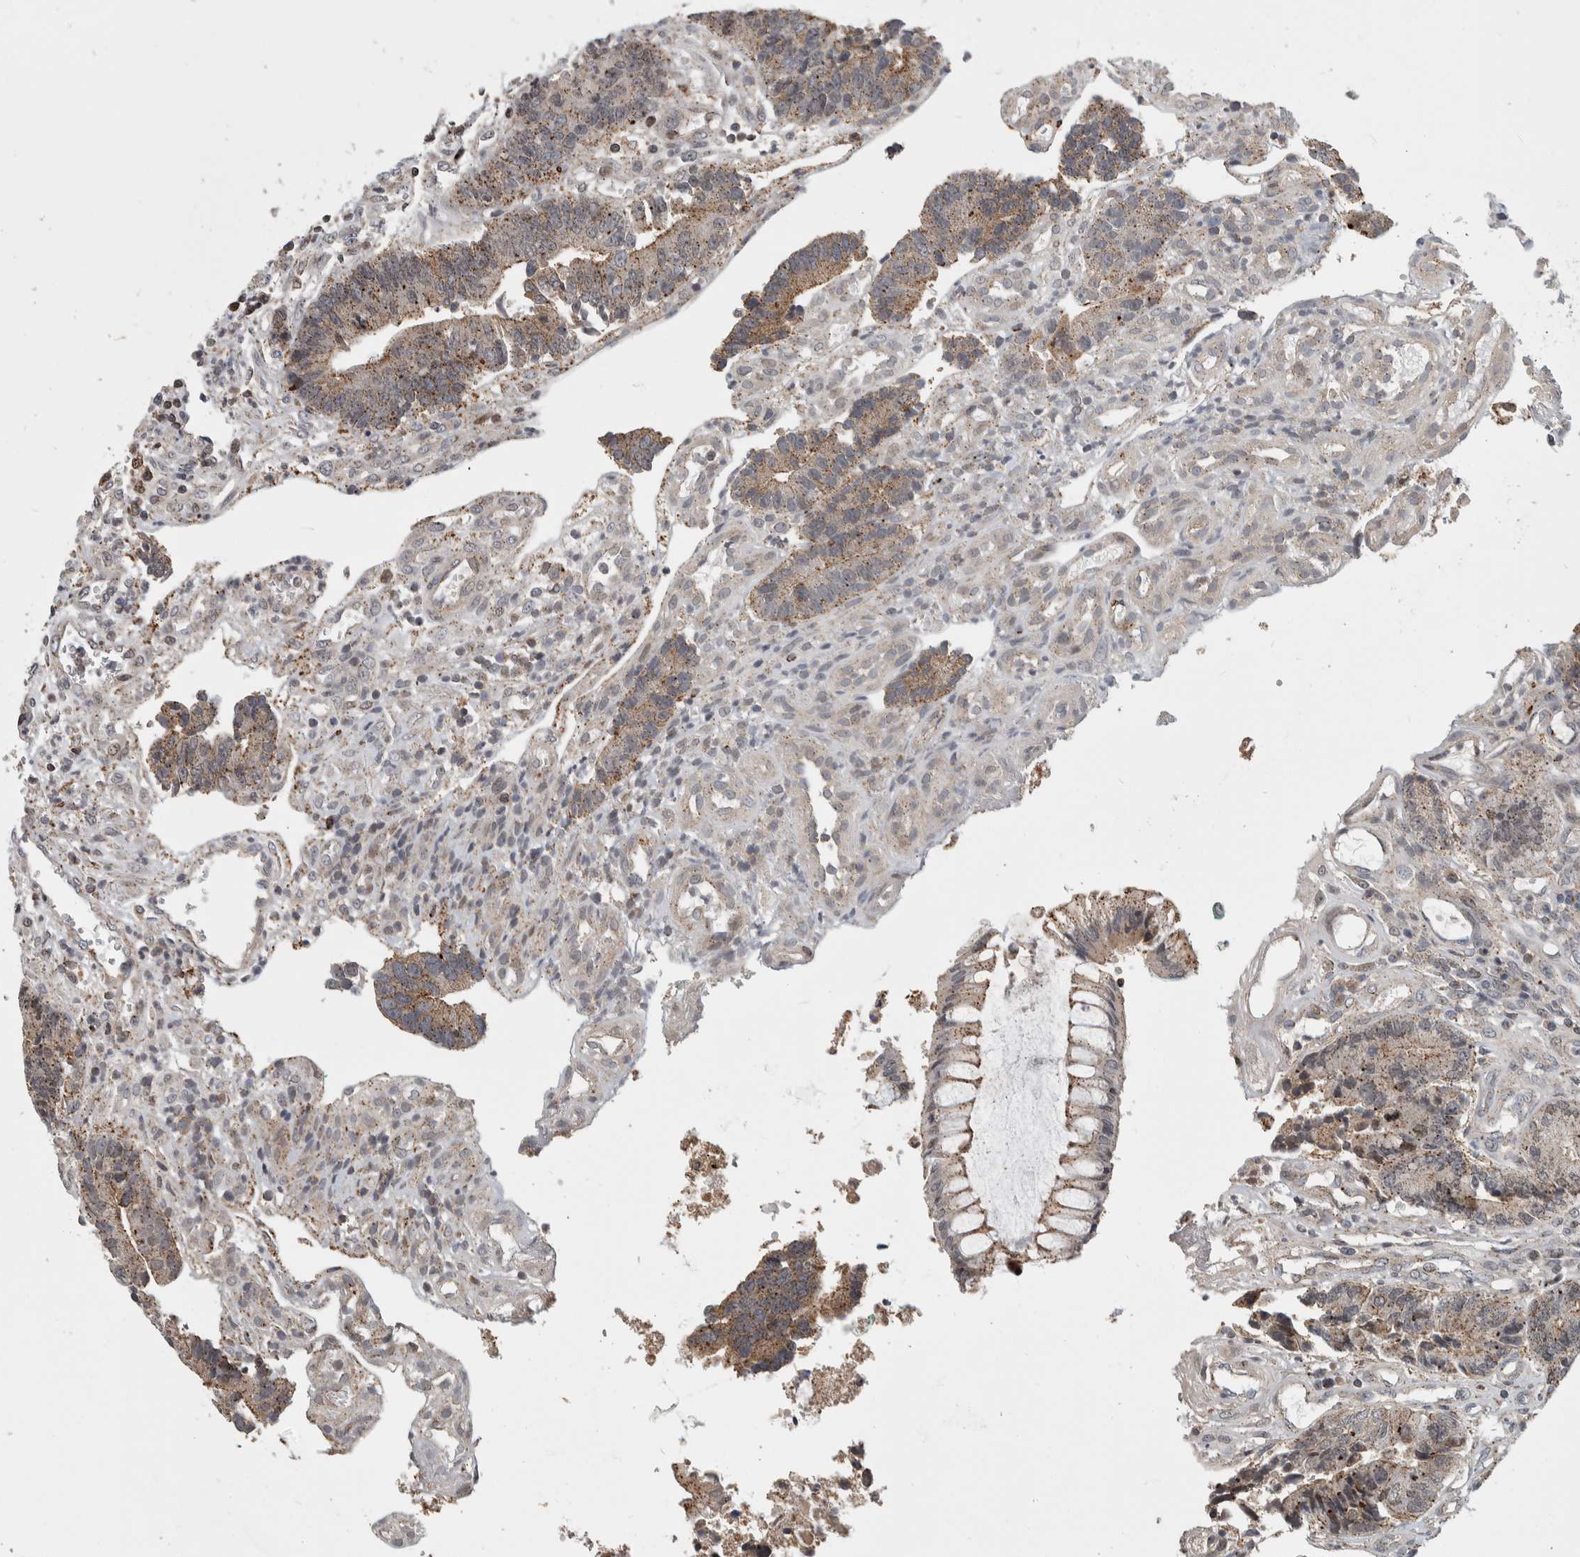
{"staining": {"intensity": "weak", "quantity": ">75%", "location": "cytoplasmic/membranous"}, "tissue": "colorectal cancer", "cell_type": "Tumor cells", "image_type": "cancer", "snomed": [{"axis": "morphology", "description": "Adenocarcinoma, NOS"}, {"axis": "topography", "description": "Rectum"}], "caption": "Immunohistochemical staining of human colorectal cancer (adenocarcinoma) shows low levels of weak cytoplasmic/membranous staining in approximately >75% of tumor cells.", "gene": "MSL1", "patient": {"sex": "male", "age": 84}}